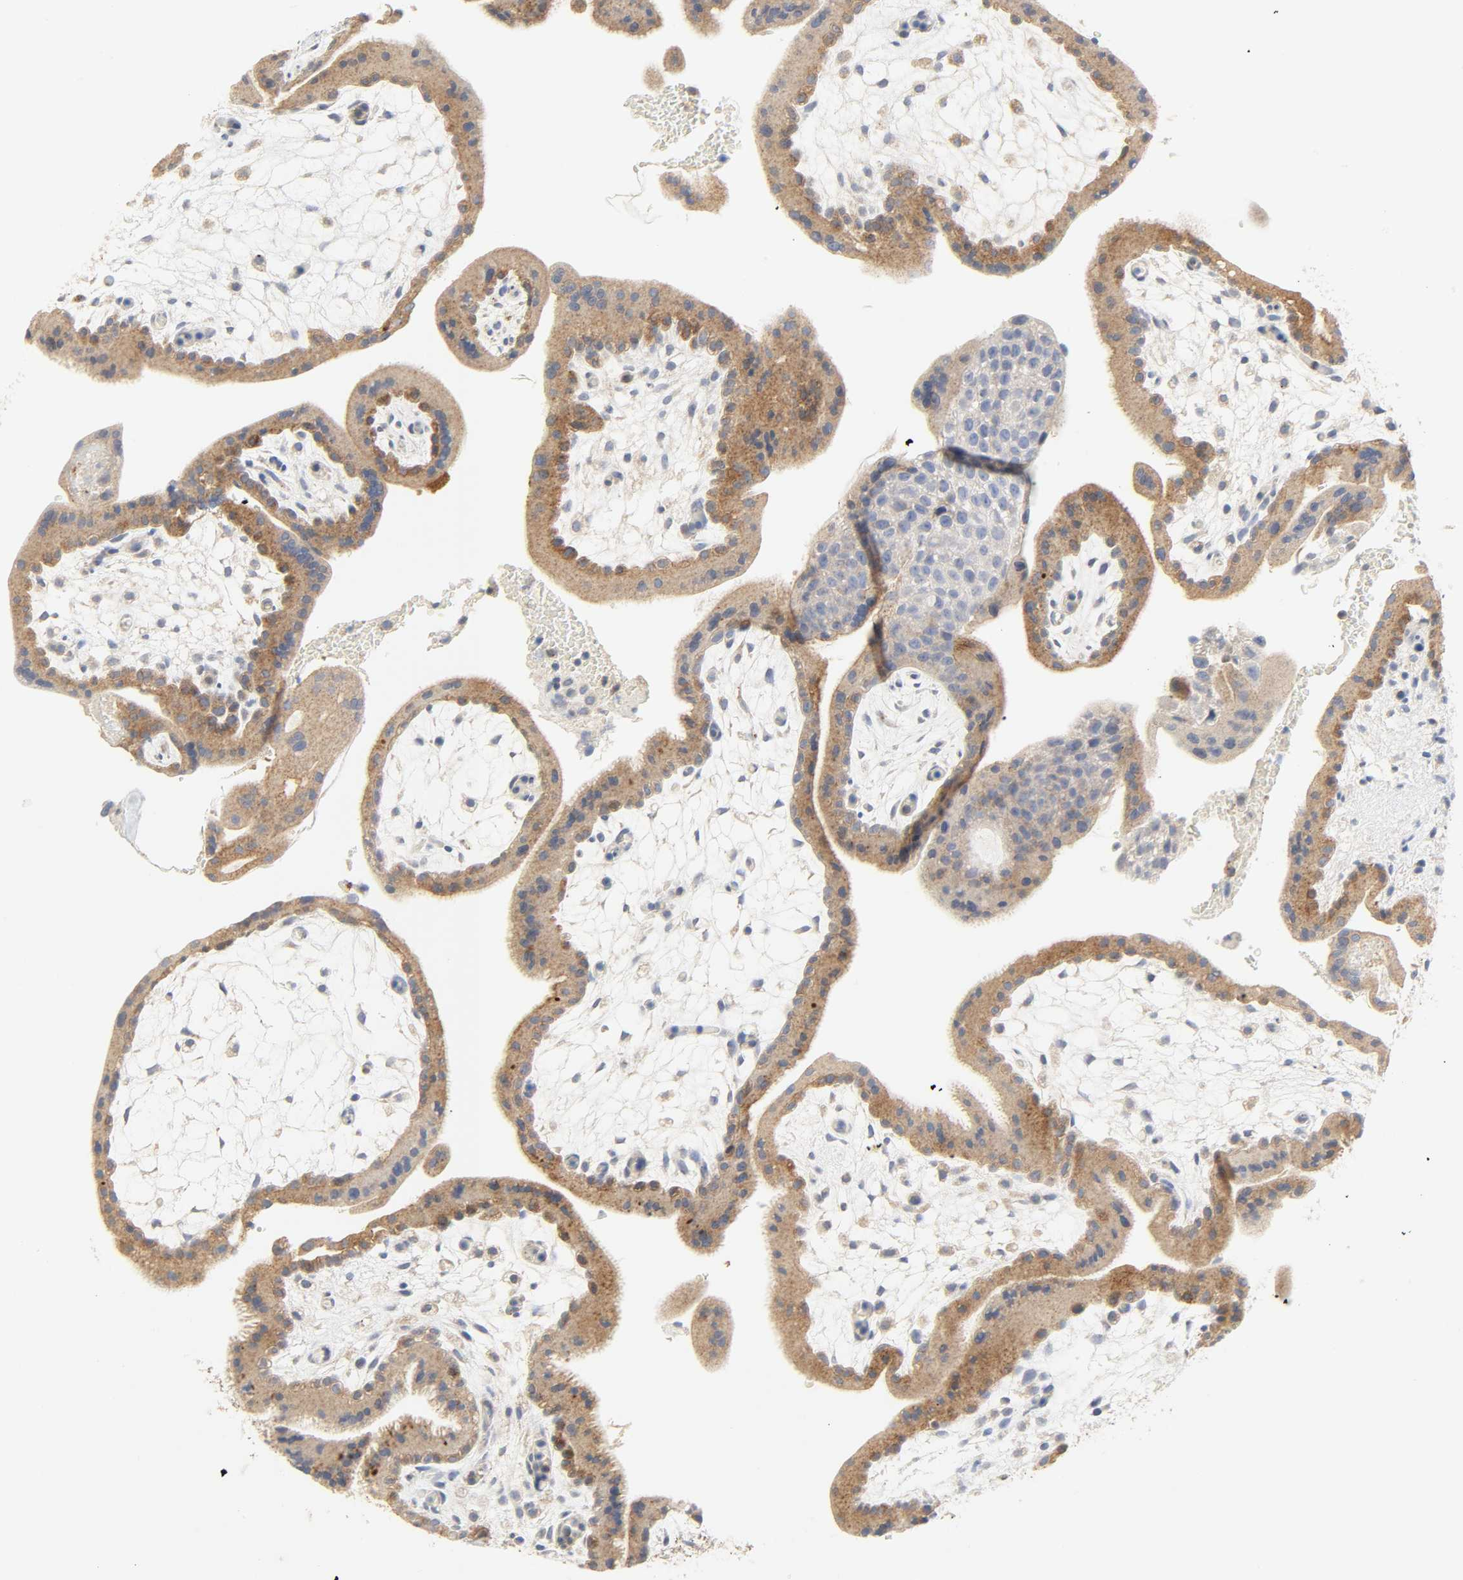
{"staining": {"intensity": "moderate", "quantity": ">75%", "location": "cytoplasmic/membranous"}, "tissue": "placenta", "cell_type": "Trophoblastic cells", "image_type": "normal", "snomed": [{"axis": "morphology", "description": "Normal tissue, NOS"}, {"axis": "topography", "description": "Placenta"}], "caption": "Placenta stained with IHC displays moderate cytoplasmic/membranous staining in approximately >75% of trophoblastic cells. Using DAB (brown) and hematoxylin (blue) stains, captured at high magnification using brightfield microscopy.", "gene": "CAMK2A", "patient": {"sex": "female", "age": 35}}